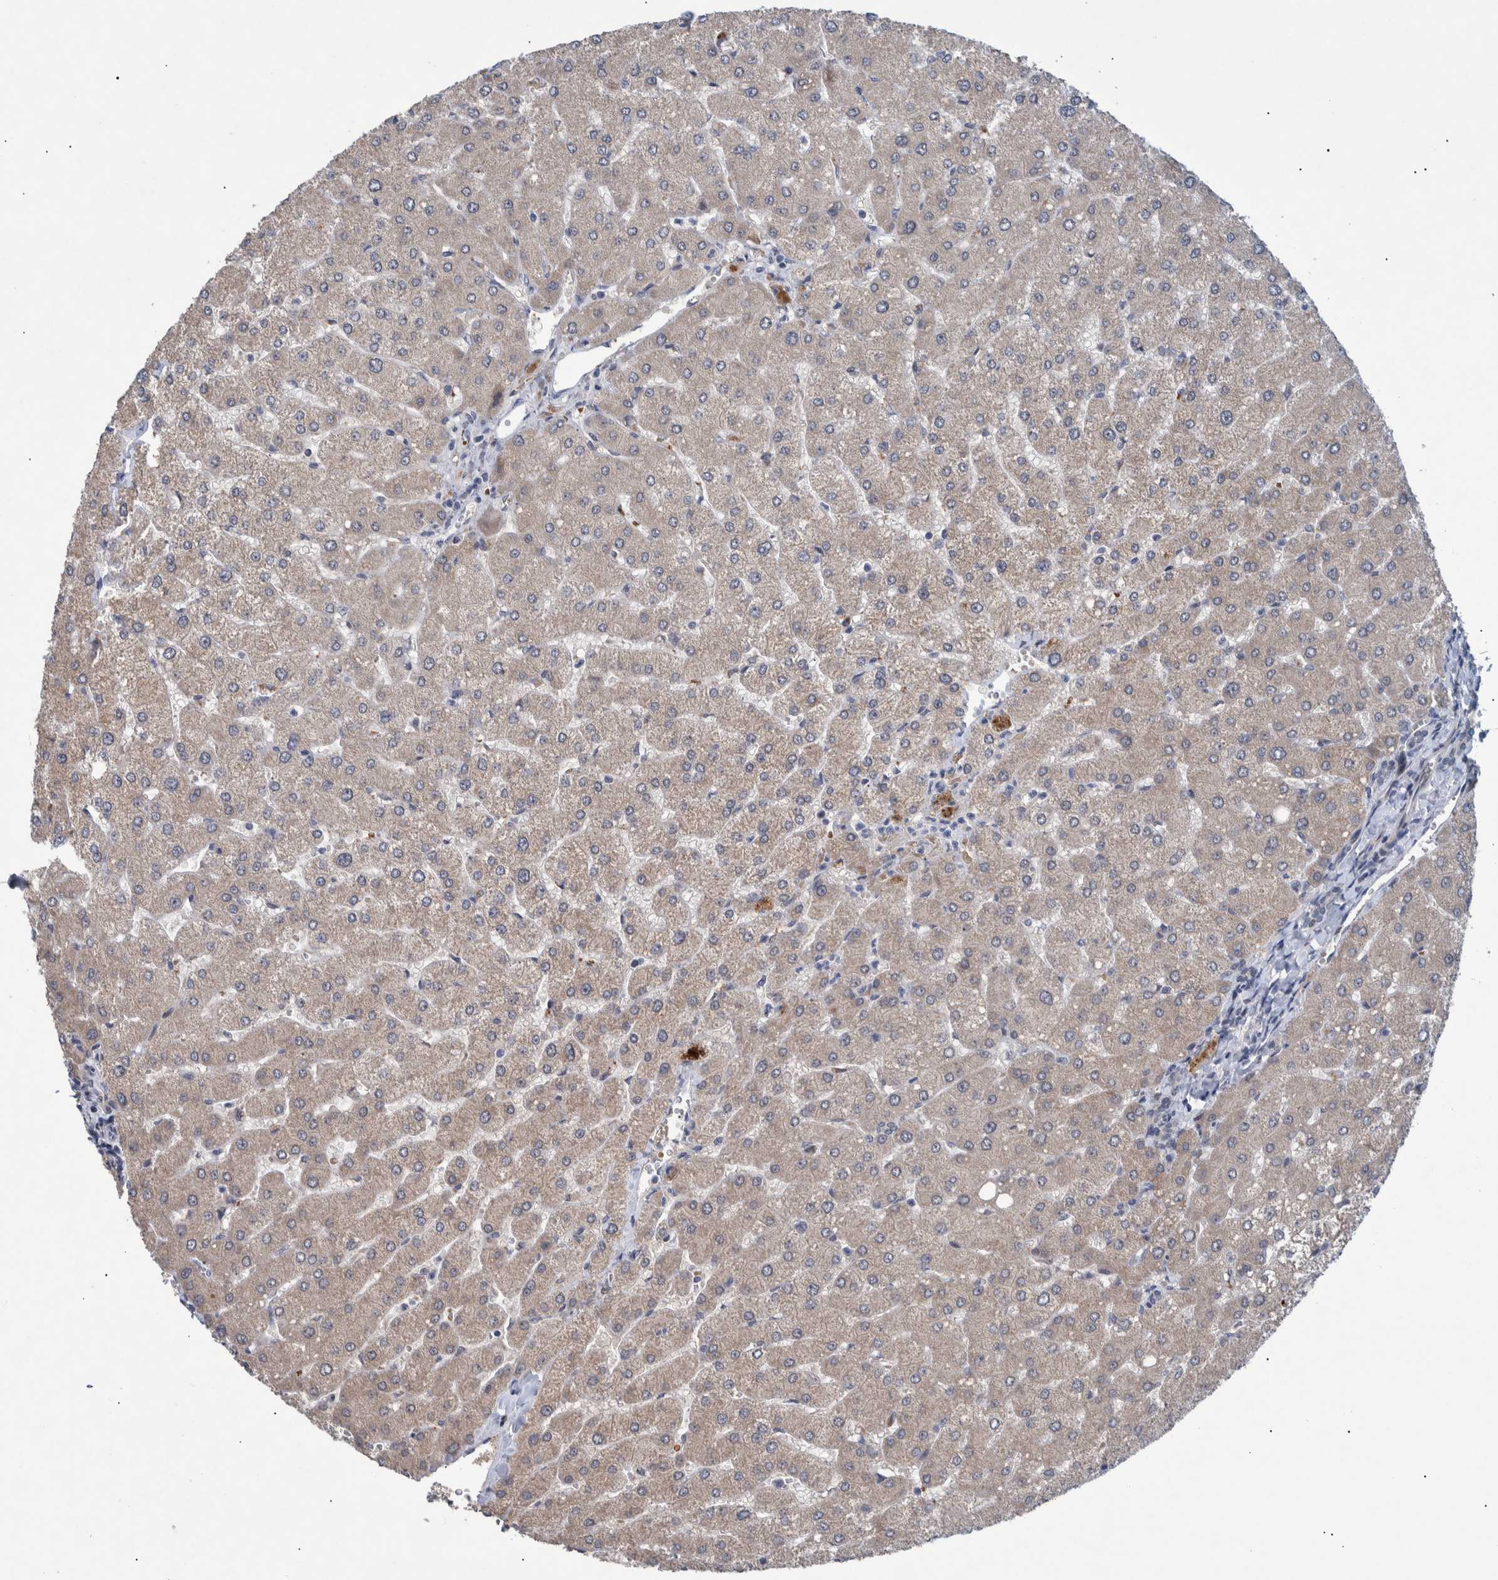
{"staining": {"intensity": "negative", "quantity": "none", "location": "none"}, "tissue": "liver", "cell_type": "Cholangiocytes", "image_type": "normal", "snomed": [{"axis": "morphology", "description": "Normal tissue, NOS"}, {"axis": "topography", "description": "Liver"}], "caption": "Immunohistochemistry of normal human liver exhibits no staining in cholangiocytes. (Brightfield microscopy of DAB immunohistochemistry at high magnification).", "gene": "ESRP1", "patient": {"sex": "male", "age": 55}}